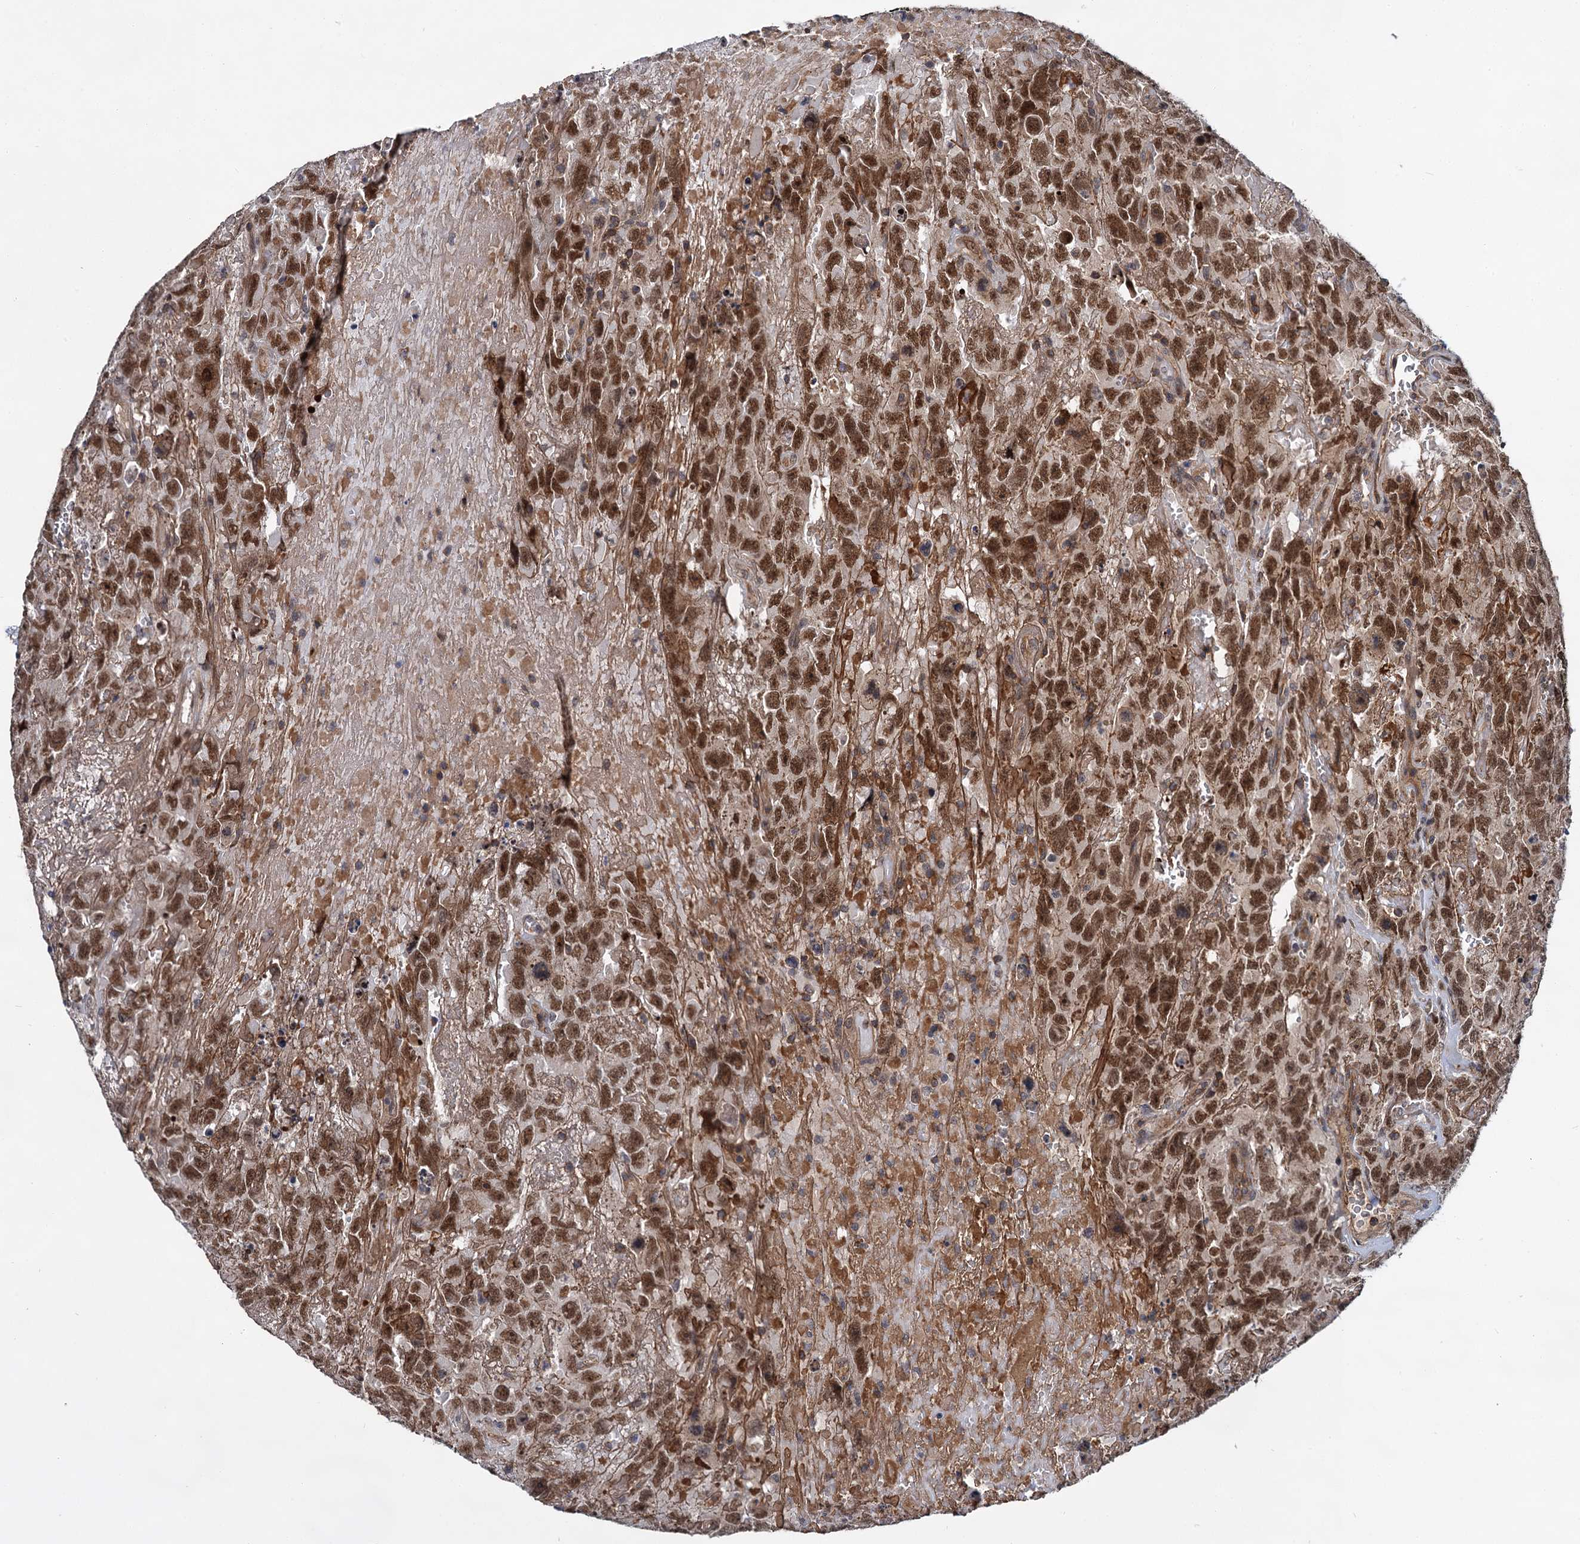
{"staining": {"intensity": "strong", "quantity": ">75%", "location": "nuclear"}, "tissue": "testis cancer", "cell_type": "Tumor cells", "image_type": "cancer", "snomed": [{"axis": "morphology", "description": "Carcinoma, Embryonal, NOS"}, {"axis": "topography", "description": "Testis"}], "caption": "Brown immunohistochemical staining in embryonal carcinoma (testis) reveals strong nuclear staining in approximately >75% of tumor cells.", "gene": "ABLIM1", "patient": {"sex": "male", "age": 45}}